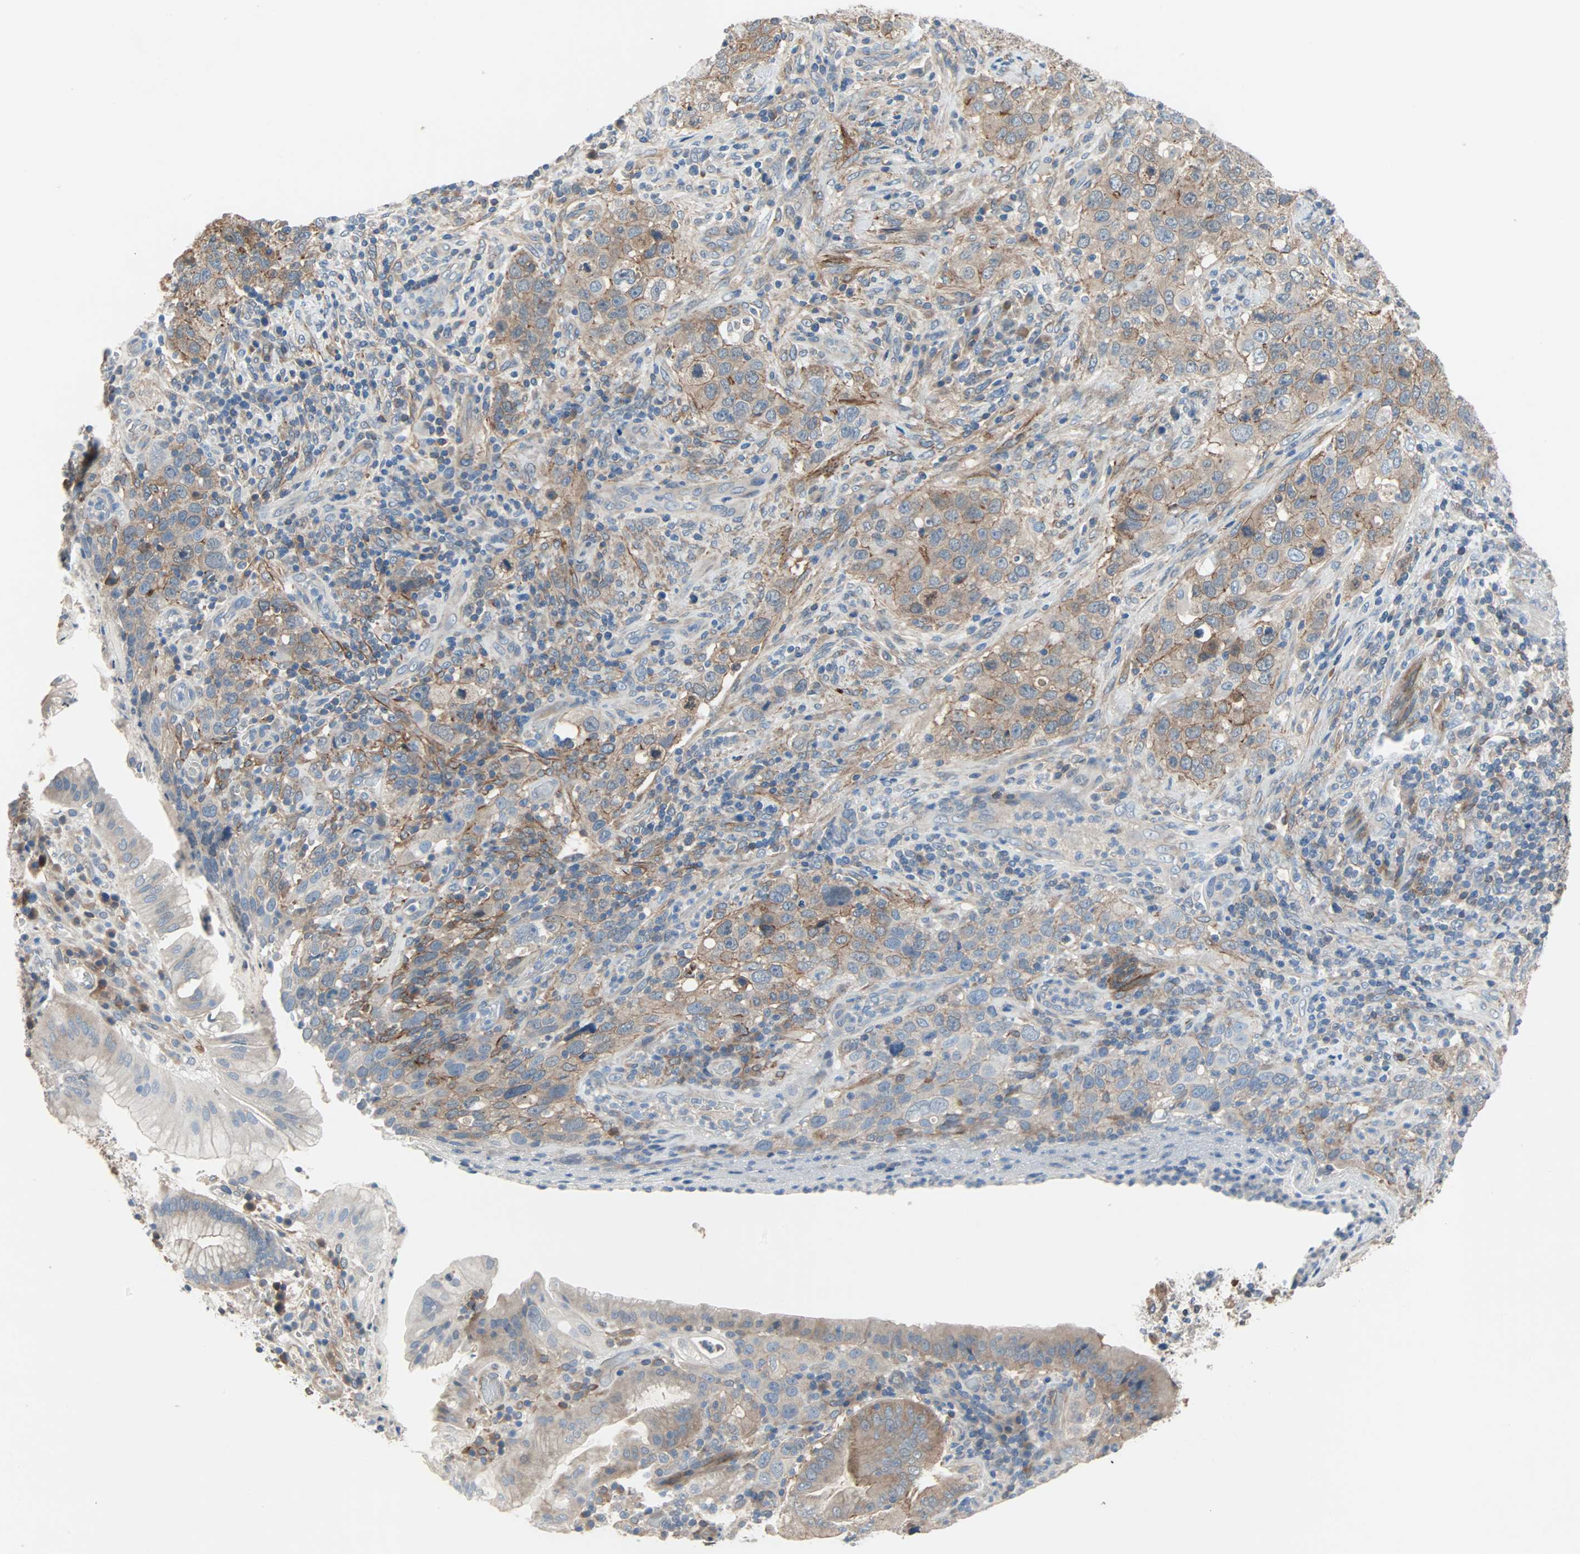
{"staining": {"intensity": "moderate", "quantity": ">75%", "location": "cytoplasmic/membranous"}, "tissue": "stomach cancer", "cell_type": "Tumor cells", "image_type": "cancer", "snomed": [{"axis": "morphology", "description": "Normal tissue, NOS"}, {"axis": "morphology", "description": "Adenocarcinoma, NOS"}, {"axis": "topography", "description": "Stomach"}], "caption": "Moderate cytoplasmic/membranous protein staining is present in about >75% of tumor cells in adenocarcinoma (stomach).", "gene": "TNFRSF12A", "patient": {"sex": "male", "age": 48}}